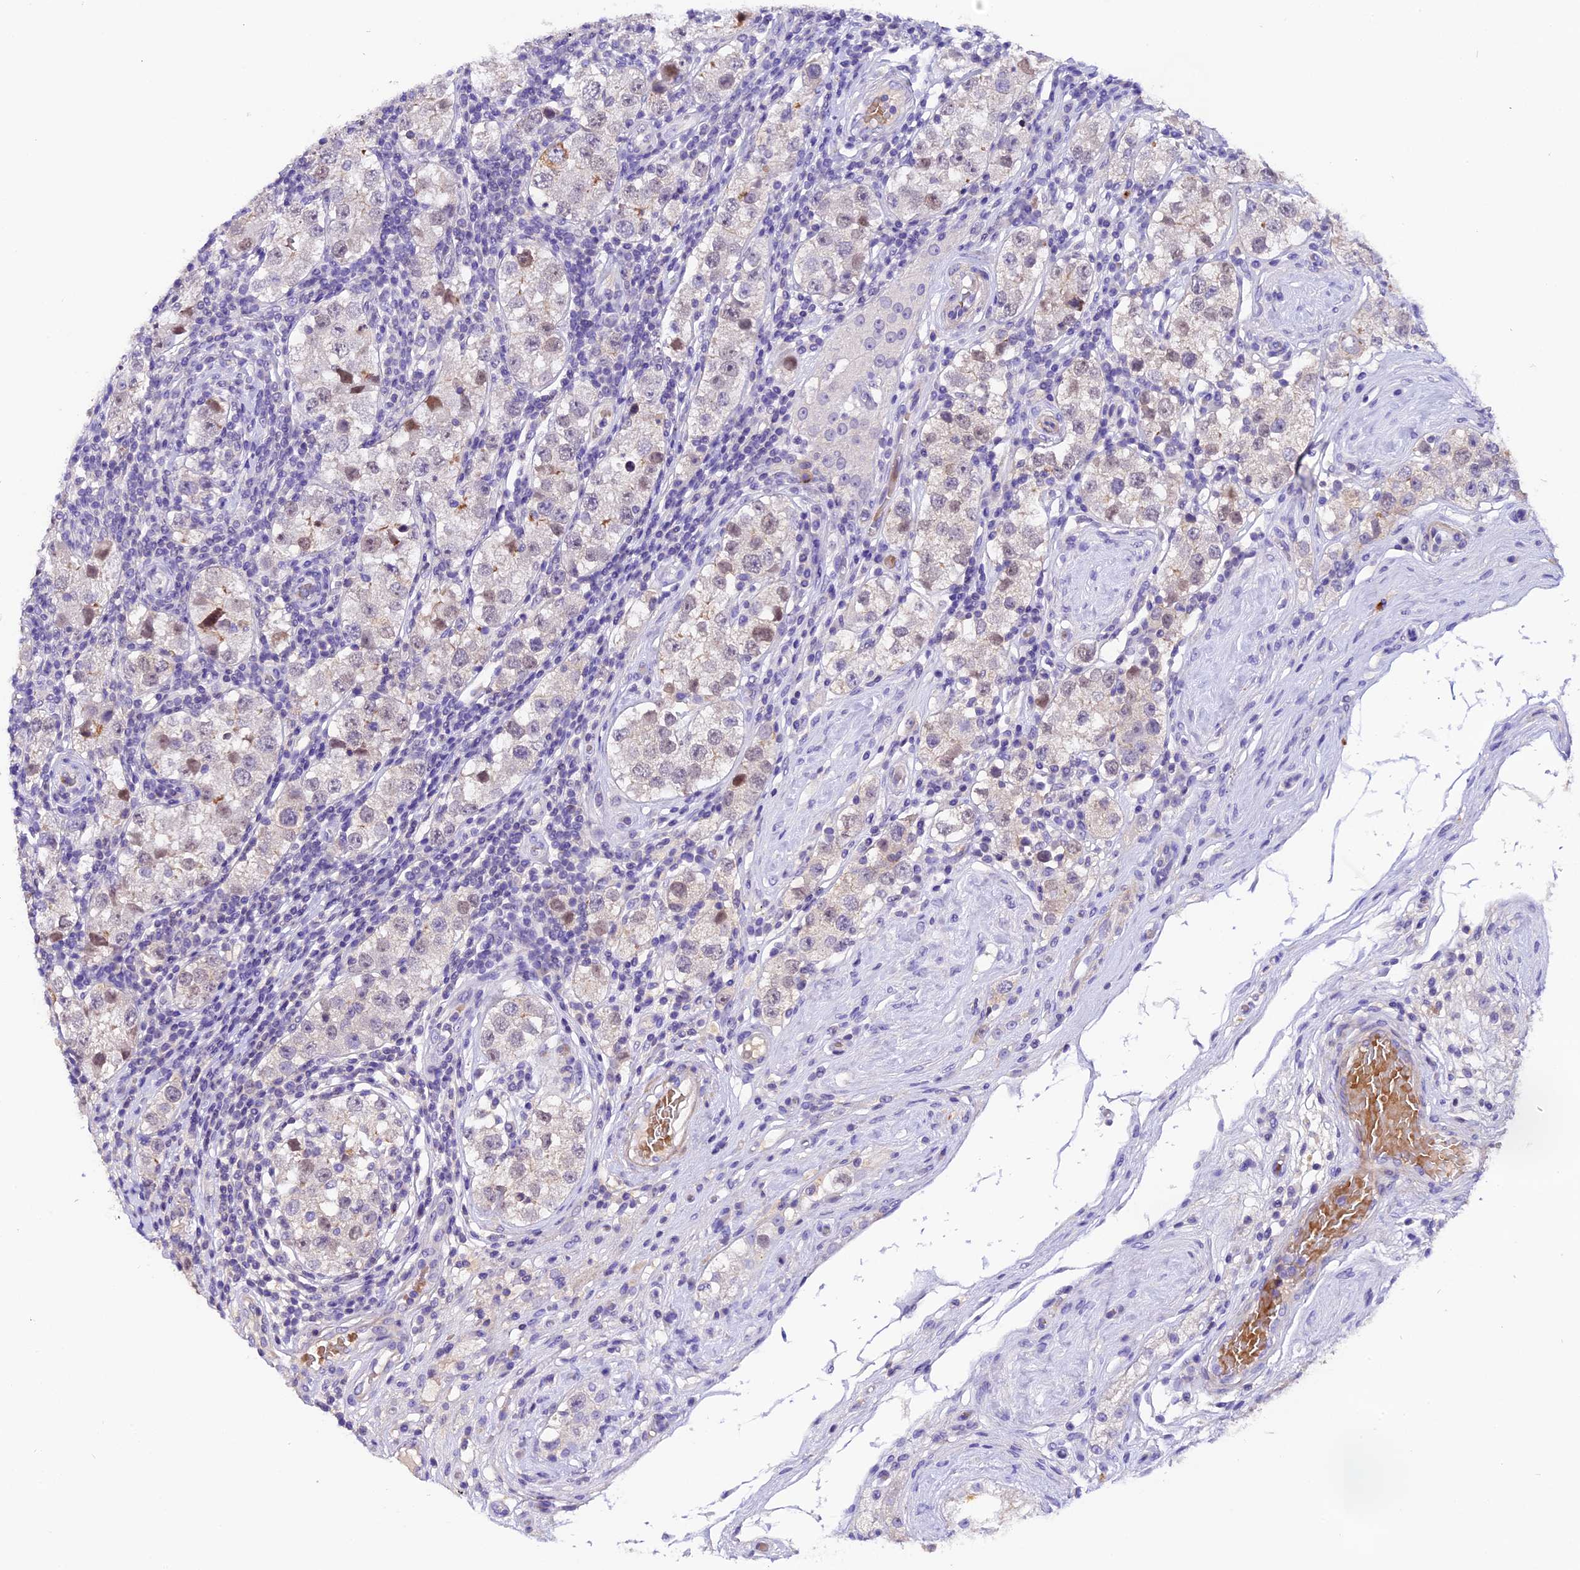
{"staining": {"intensity": "moderate", "quantity": "<25%", "location": "nuclear"}, "tissue": "testis cancer", "cell_type": "Tumor cells", "image_type": "cancer", "snomed": [{"axis": "morphology", "description": "Seminoma, NOS"}, {"axis": "topography", "description": "Testis"}], "caption": "Tumor cells demonstrate low levels of moderate nuclear positivity in approximately <25% of cells in testis seminoma.", "gene": "MEX3B", "patient": {"sex": "male", "age": 34}}